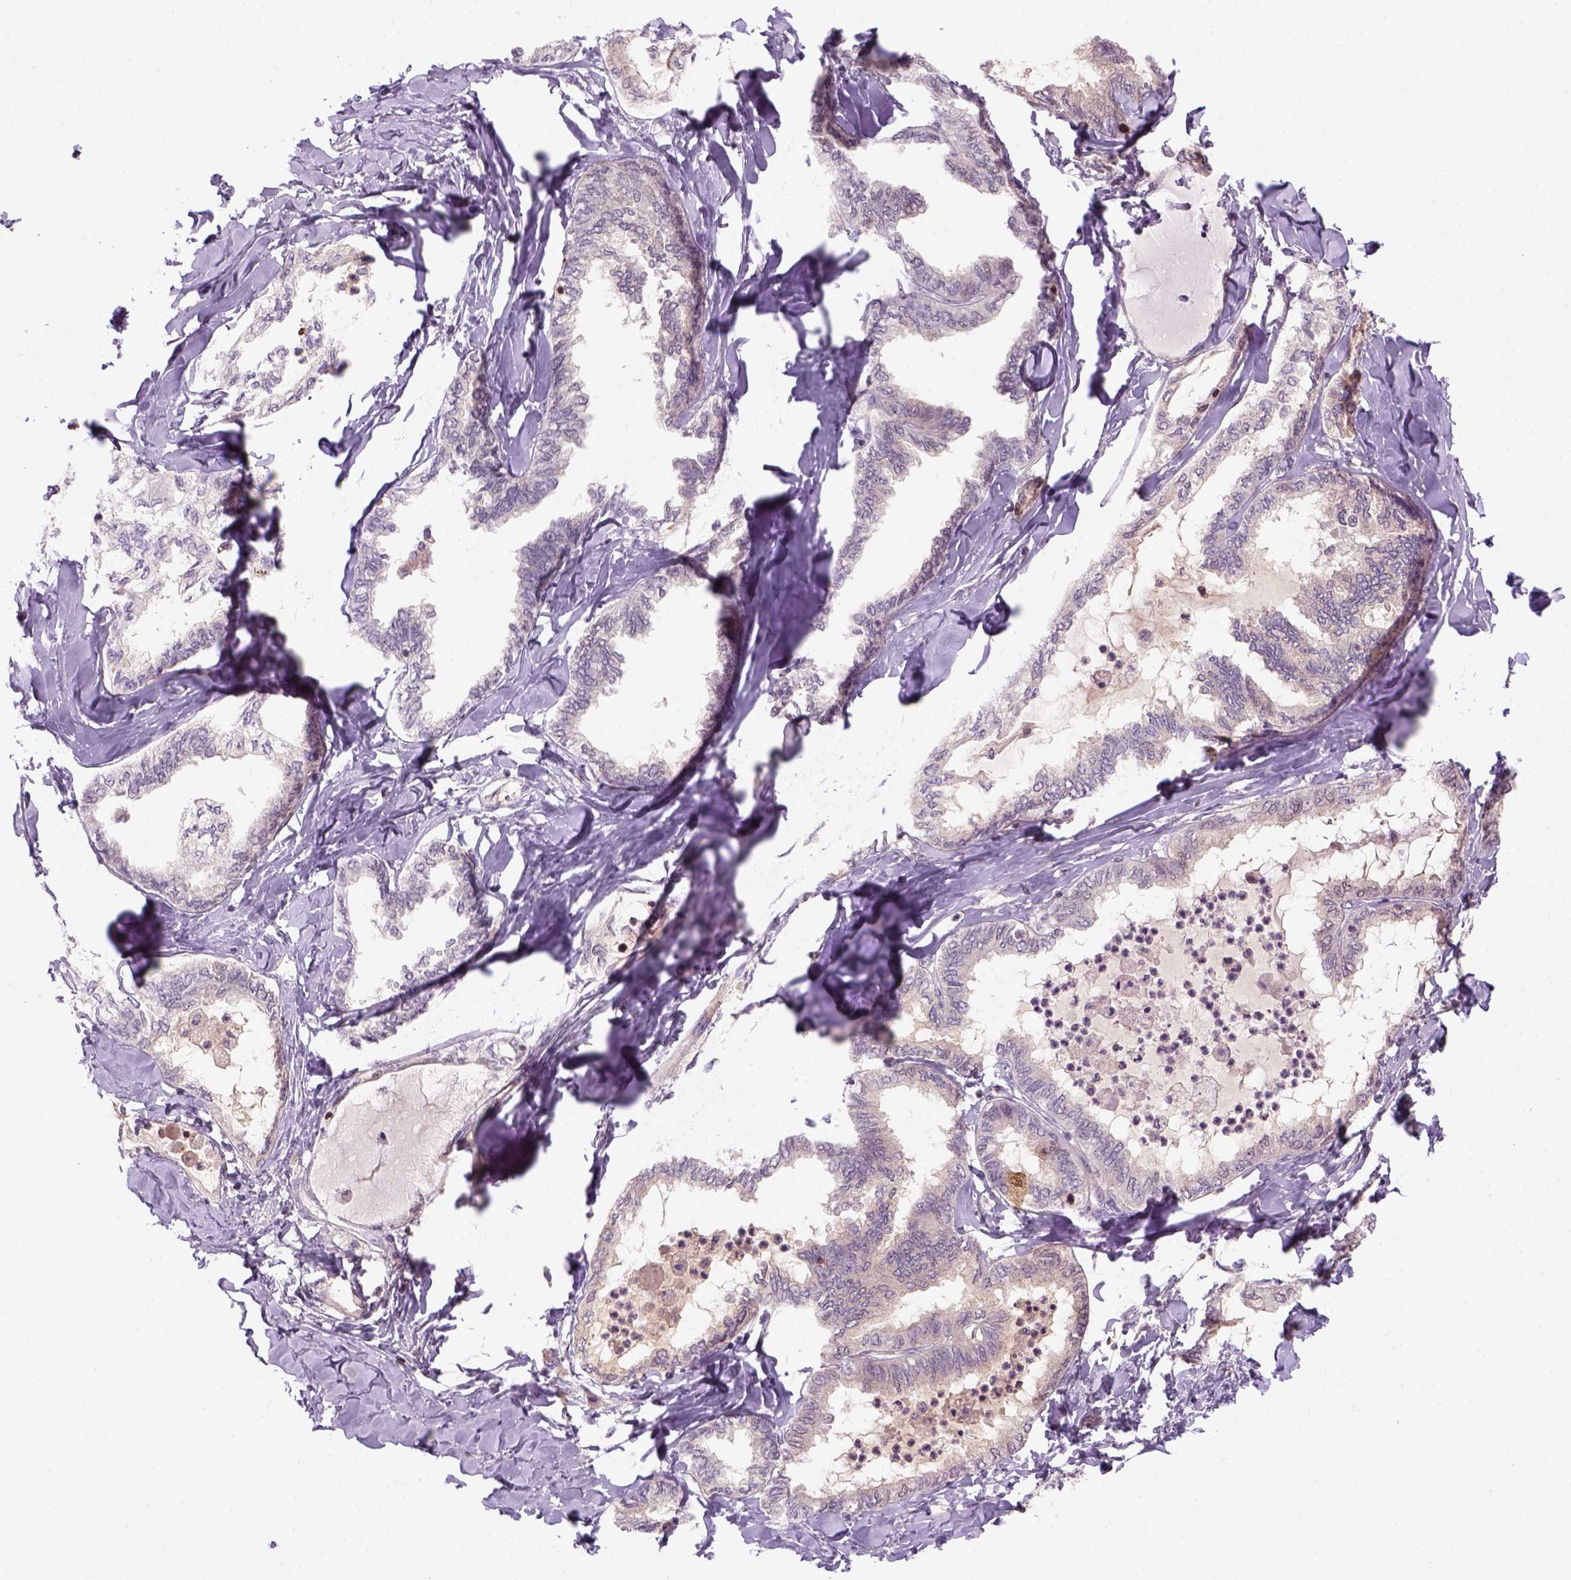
{"staining": {"intensity": "negative", "quantity": "none", "location": "none"}, "tissue": "ovarian cancer", "cell_type": "Tumor cells", "image_type": "cancer", "snomed": [{"axis": "morphology", "description": "Carcinoma, endometroid"}, {"axis": "topography", "description": "Ovary"}], "caption": "Ovarian cancer (endometroid carcinoma) stained for a protein using immunohistochemistry (IHC) shows no staining tumor cells.", "gene": "GOT1", "patient": {"sex": "female", "age": 70}}